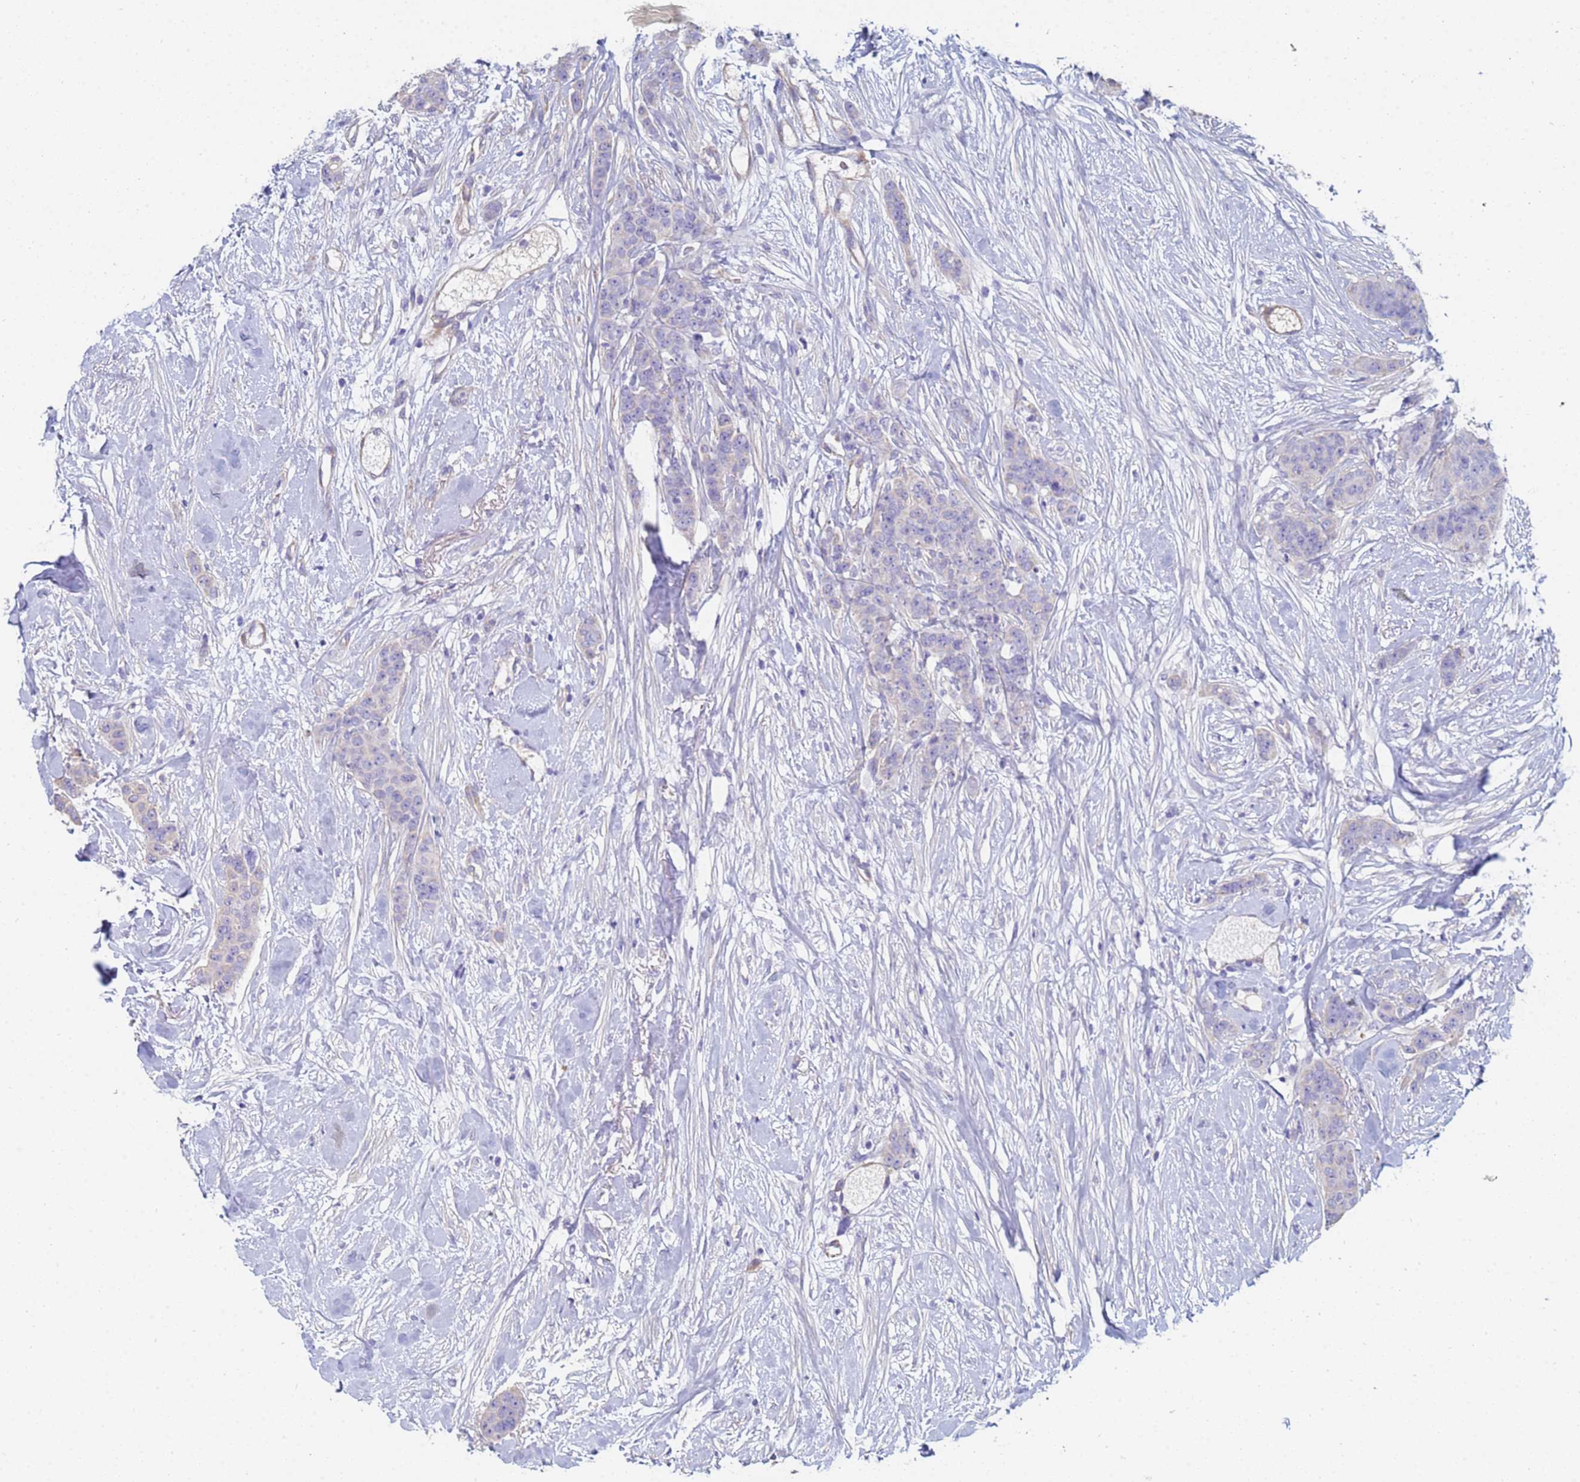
{"staining": {"intensity": "negative", "quantity": "none", "location": "none"}, "tissue": "breast cancer", "cell_type": "Tumor cells", "image_type": "cancer", "snomed": [{"axis": "morphology", "description": "Duct carcinoma"}, {"axis": "topography", "description": "Breast"}], "caption": "IHC of breast cancer displays no staining in tumor cells. (Brightfield microscopy of DAB IHC at high magnification).", "gene": "ABCA8", "patient": {"sex": "female", "age": 40}}